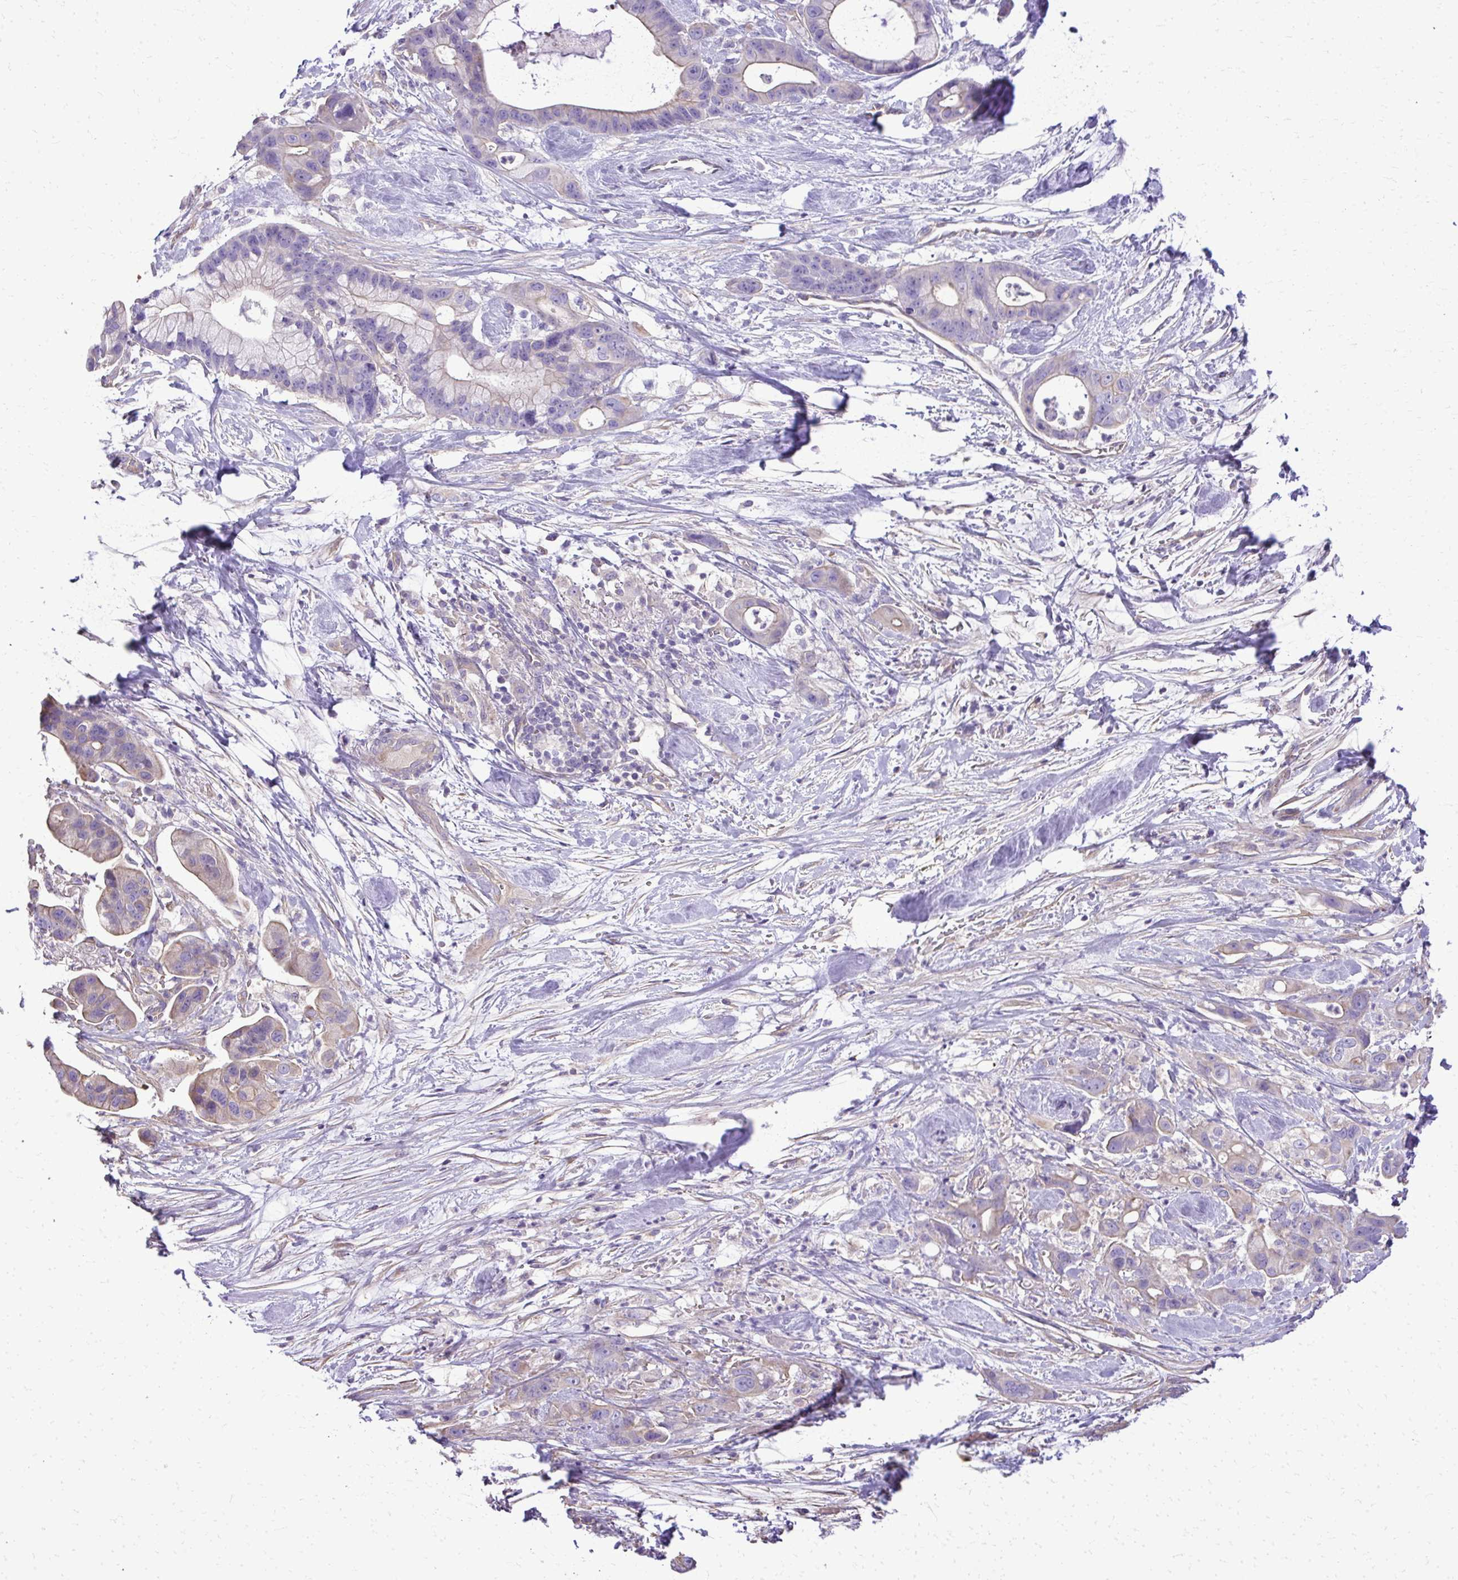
{"staining": {"intensity": "weak", "quantity": "25%-75%", "location": "cytoplasmic/membranous"}, "tissue": "pancreatic cancer", "cell_type": "Tumor cells", "image_type": "cancer", "snomed": [{"axis": "morphology", "description": "Adenocarcinoma, NOS"}, {"axis": "topography", "description": "Pancreas"}], "caption": "Immunohistochemistry (IHC) of pancreatic cancer (adenocarcinoma) shows low levels of weak cytoplasmic/membranous expression in about 25%-75% of tumor cells. The protein of interest is stained brown, and the nuclei are stained in blue (DAB IHC with brightfield microscopy, high magnification).", "gene": "RUNDC3B", "patient": {"sex": "male", "age": 68}}